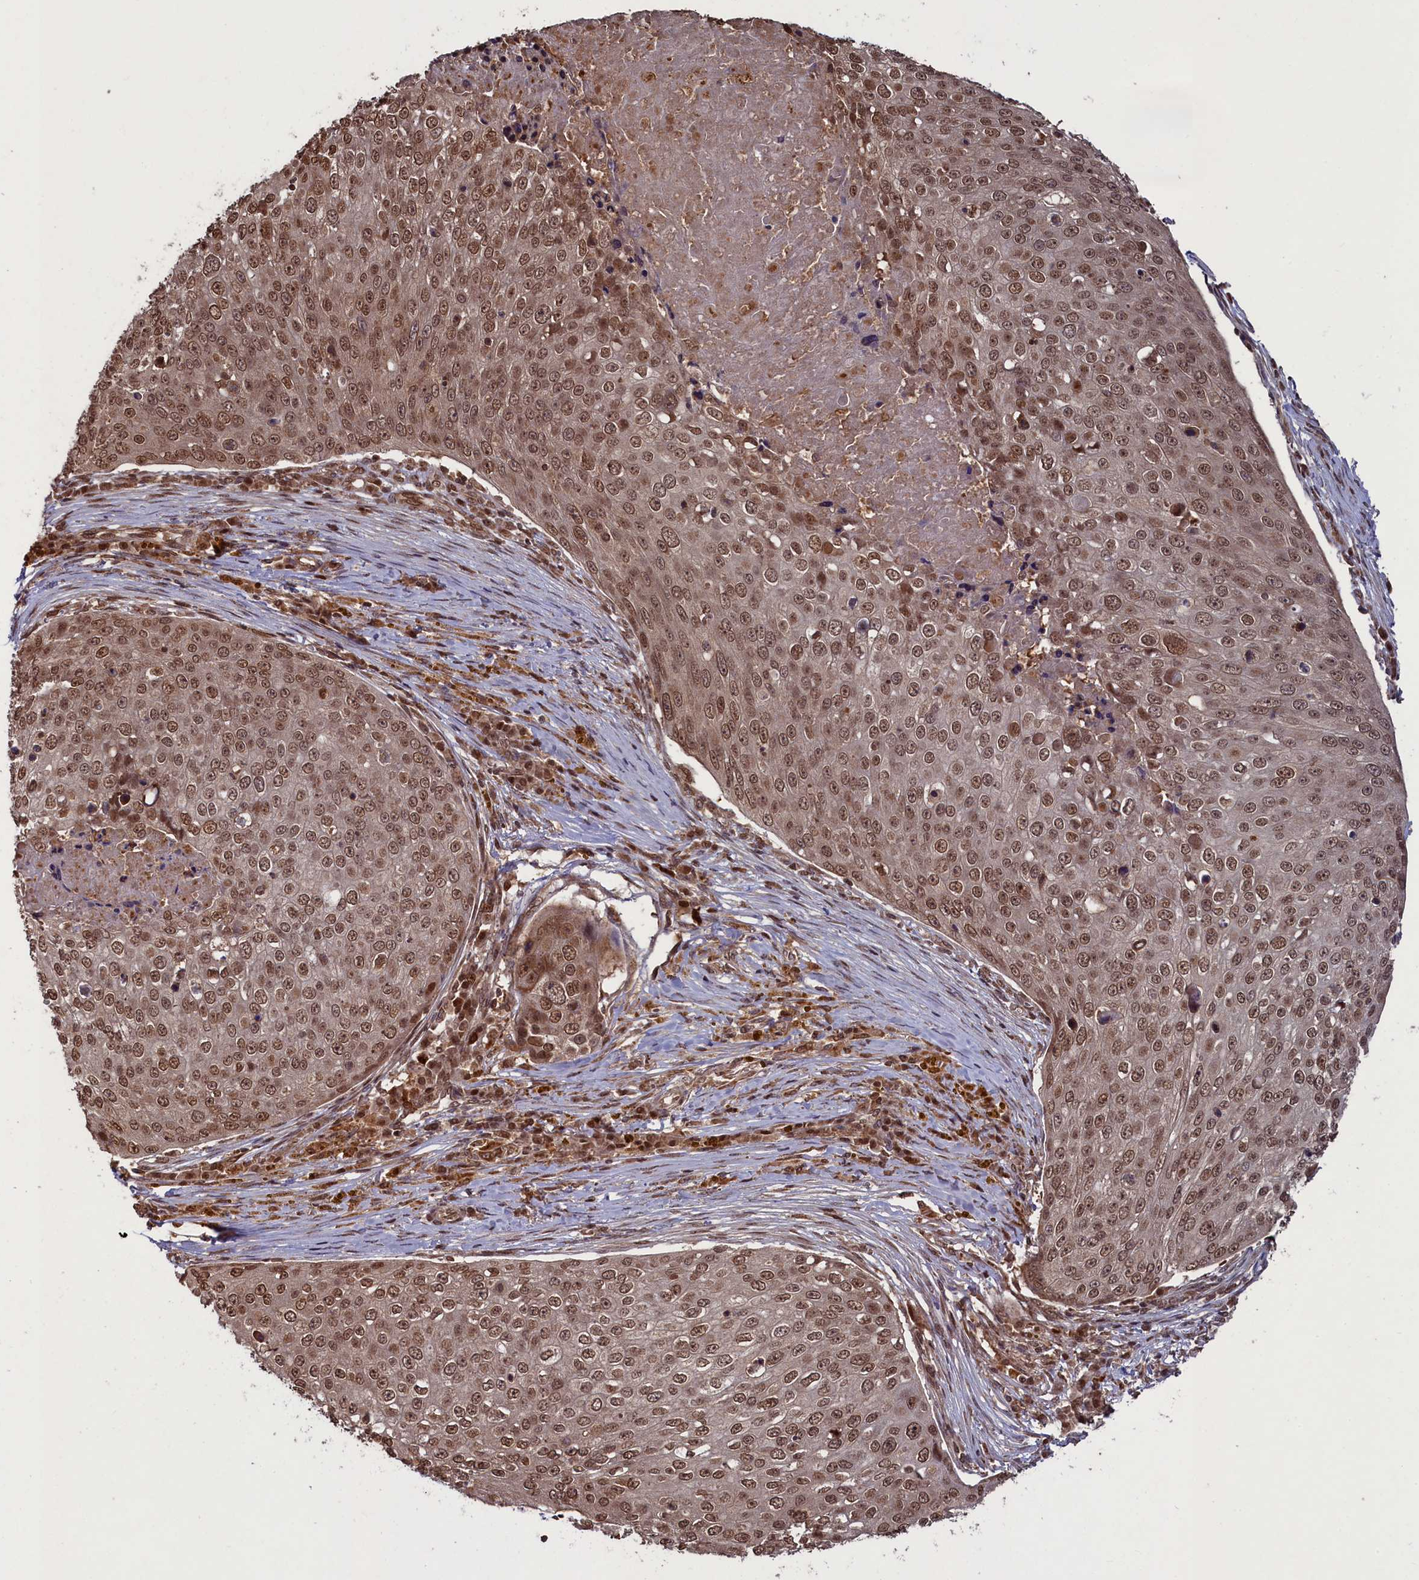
{"staining": {"intensity": "moderate", "quantity": ">75%", "location": "nuclear"}, "tissue": "skin cancer", "cell_type": "Tumor cells", "image_type": "cancer", "snomed": [{"axis": "morphology", "description": "Squamous cell carcinoma, NOS"}, {"axis": "topography", "description": "Skin"}], "caption": "Skin squamous cell carcinoma stained with a brown dye exhibits moderate nuclear positive positivity in about >75% of tumor cells.", "gene": "NAE1", "patient": {"sex": "male", "age": 71}}